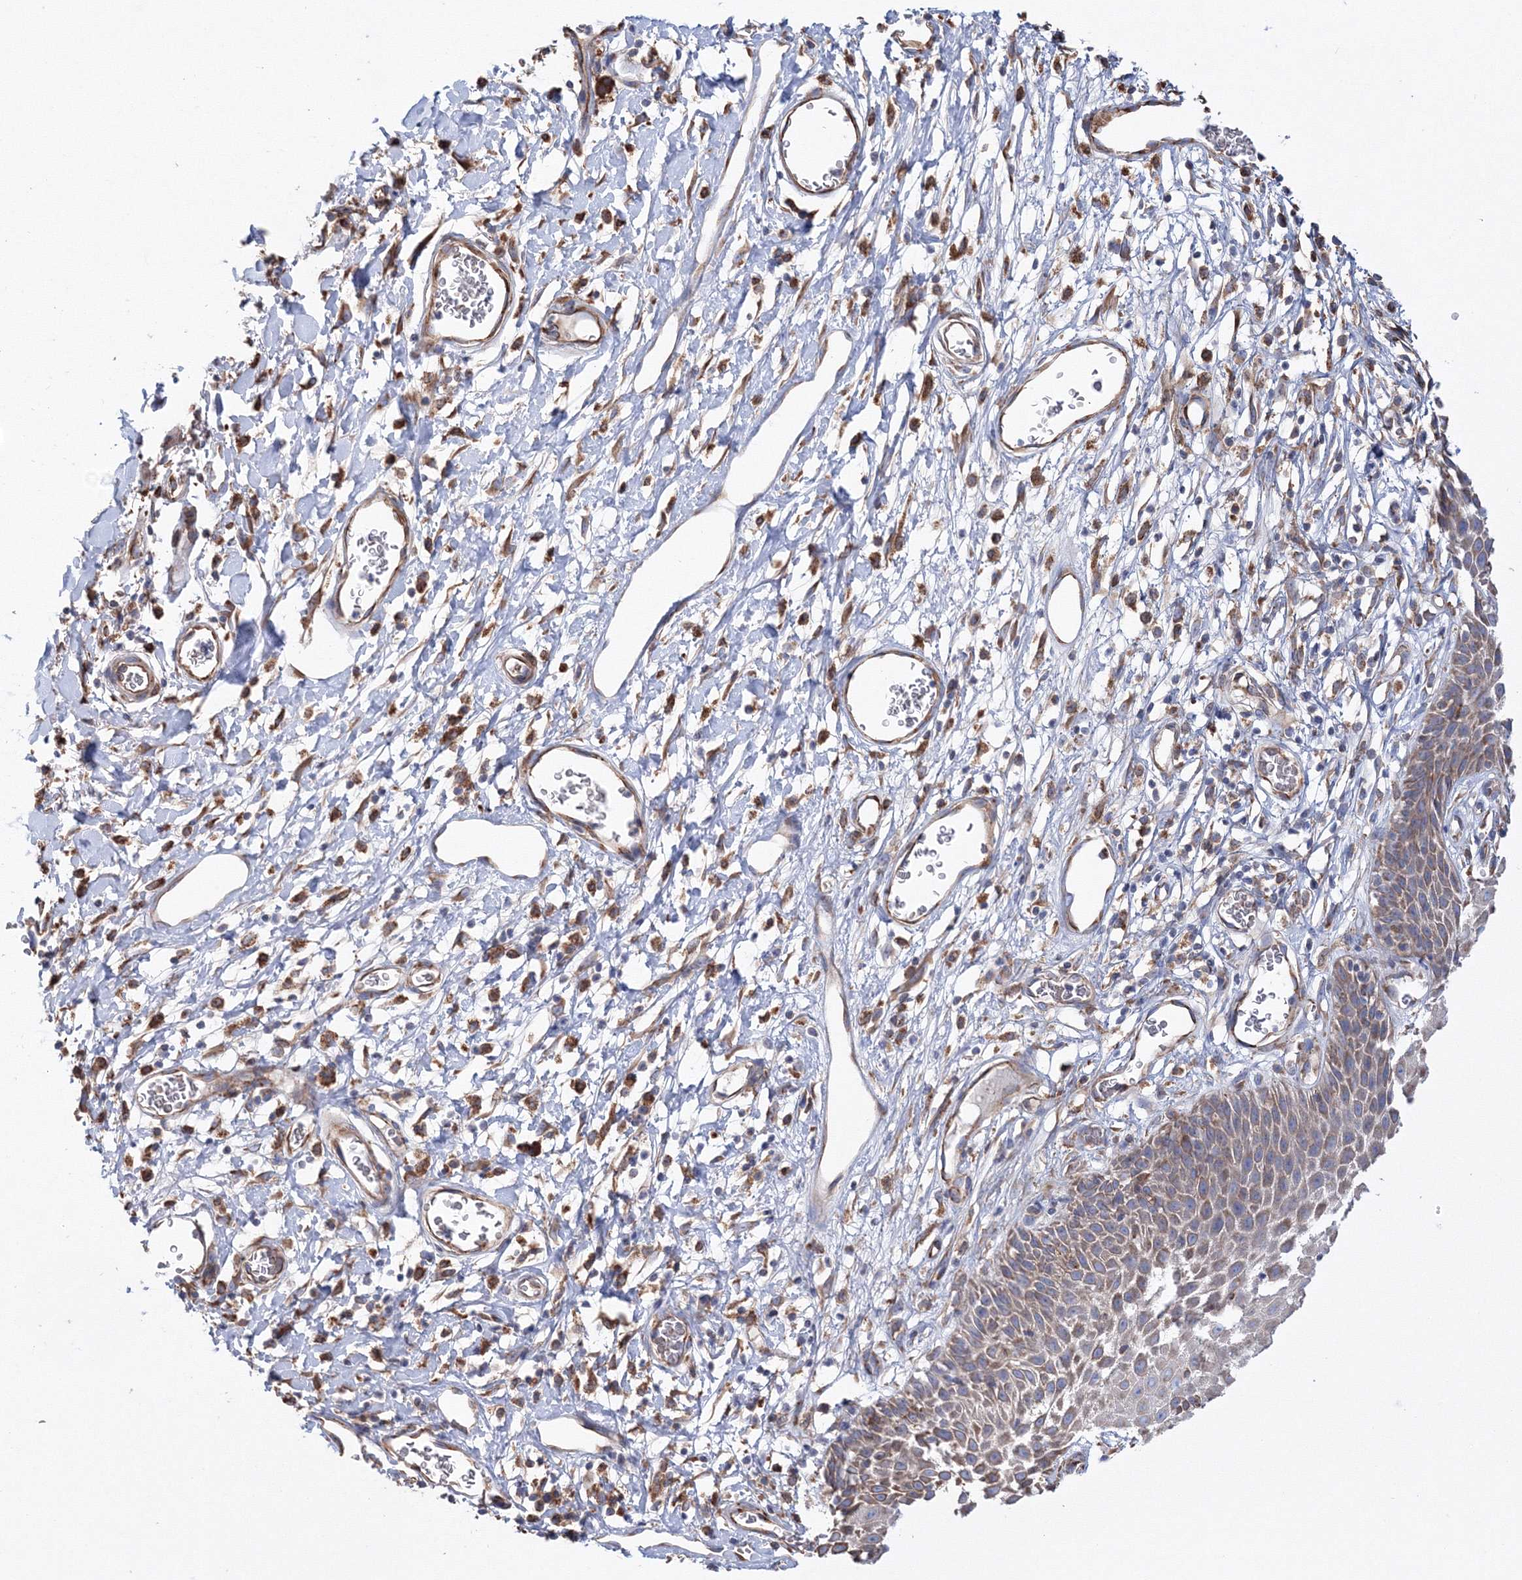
{"staining": {"intensity": "moderate", "quantity": "25%-75%", "location": "cytoplasmic/membranous"}, "tissue": "skin", "cell_type": "Epidermal cells", "image_type": "normal", "snomed": [{"axis": "morphology", "description": "Normal tissue, NOS"}, {"axis": "topography", "description": "Vulva"}], "caption": "A medium amount of moderate cytoplasmic/membranous staining is present in approximately 25%-75% of epidermal cells in benign skin. (Brightfield microscopy of DAB IHC at high magnification).", "gene": "VPS8", "patient": {"sex": "female", "age": 68}}